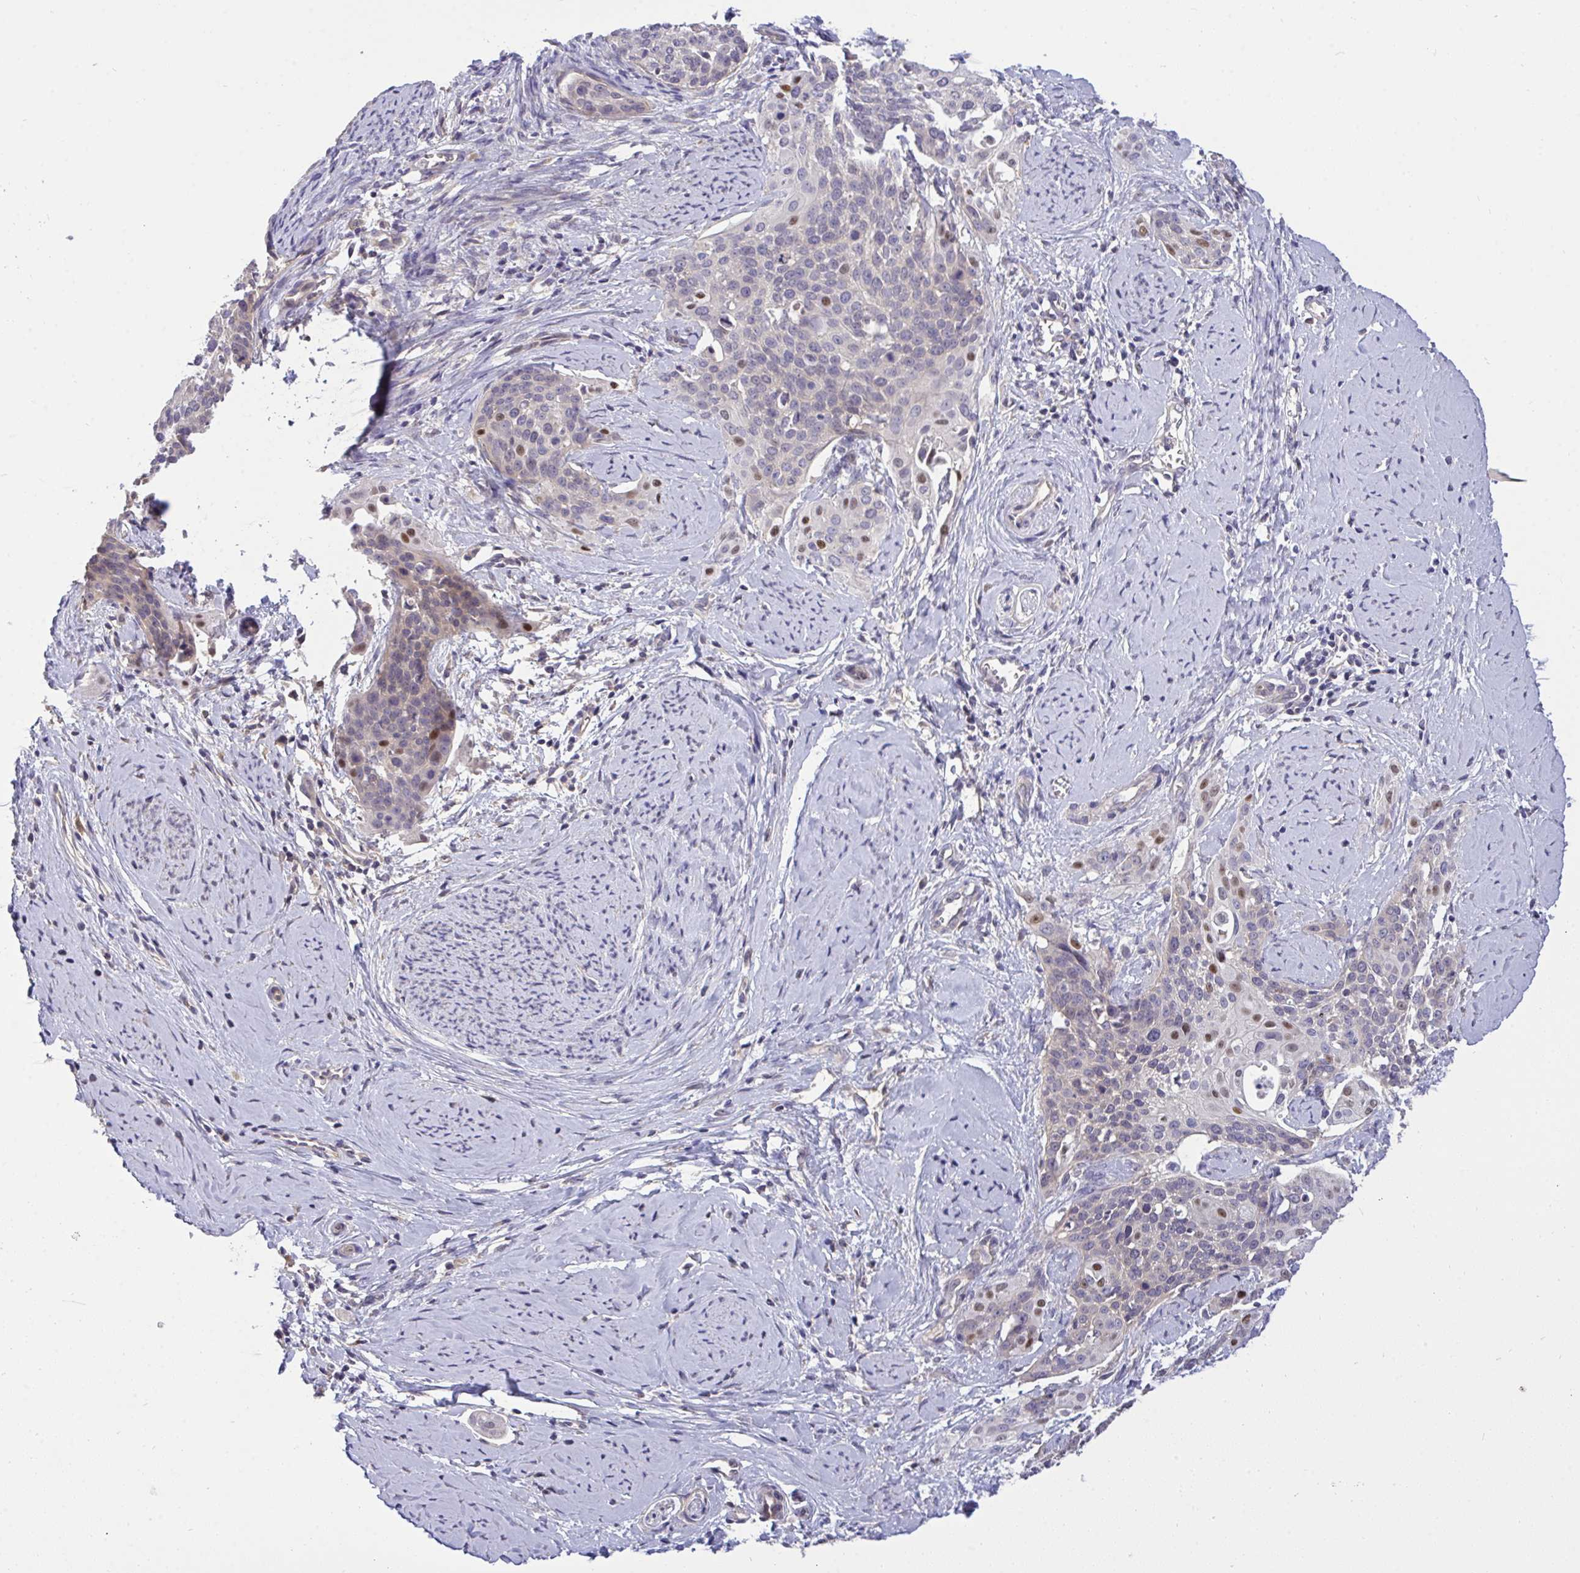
{"staining": {"intensity": "moderate", "quantity": "<25%", "location": "nuclear"}, "tissue": "cervical cancer", "cell_type": "Tumor cells", "image_type": "cancer", "snomed": [{"axis": "morphology", "description": "Squamous cell carcinoma, NOS"}, {"axis": "topography", "description": "Cervix"}], "caption": "IHC (DAB (3,3'-diaminobenzidine)) staining of human cervical cancer (squamous cell carcinoma) shows moderate nuclear protein expression in about <25% of tumor cells.", "gene": "C19orf54", "patient": {"sex": "female", "age": 44}}